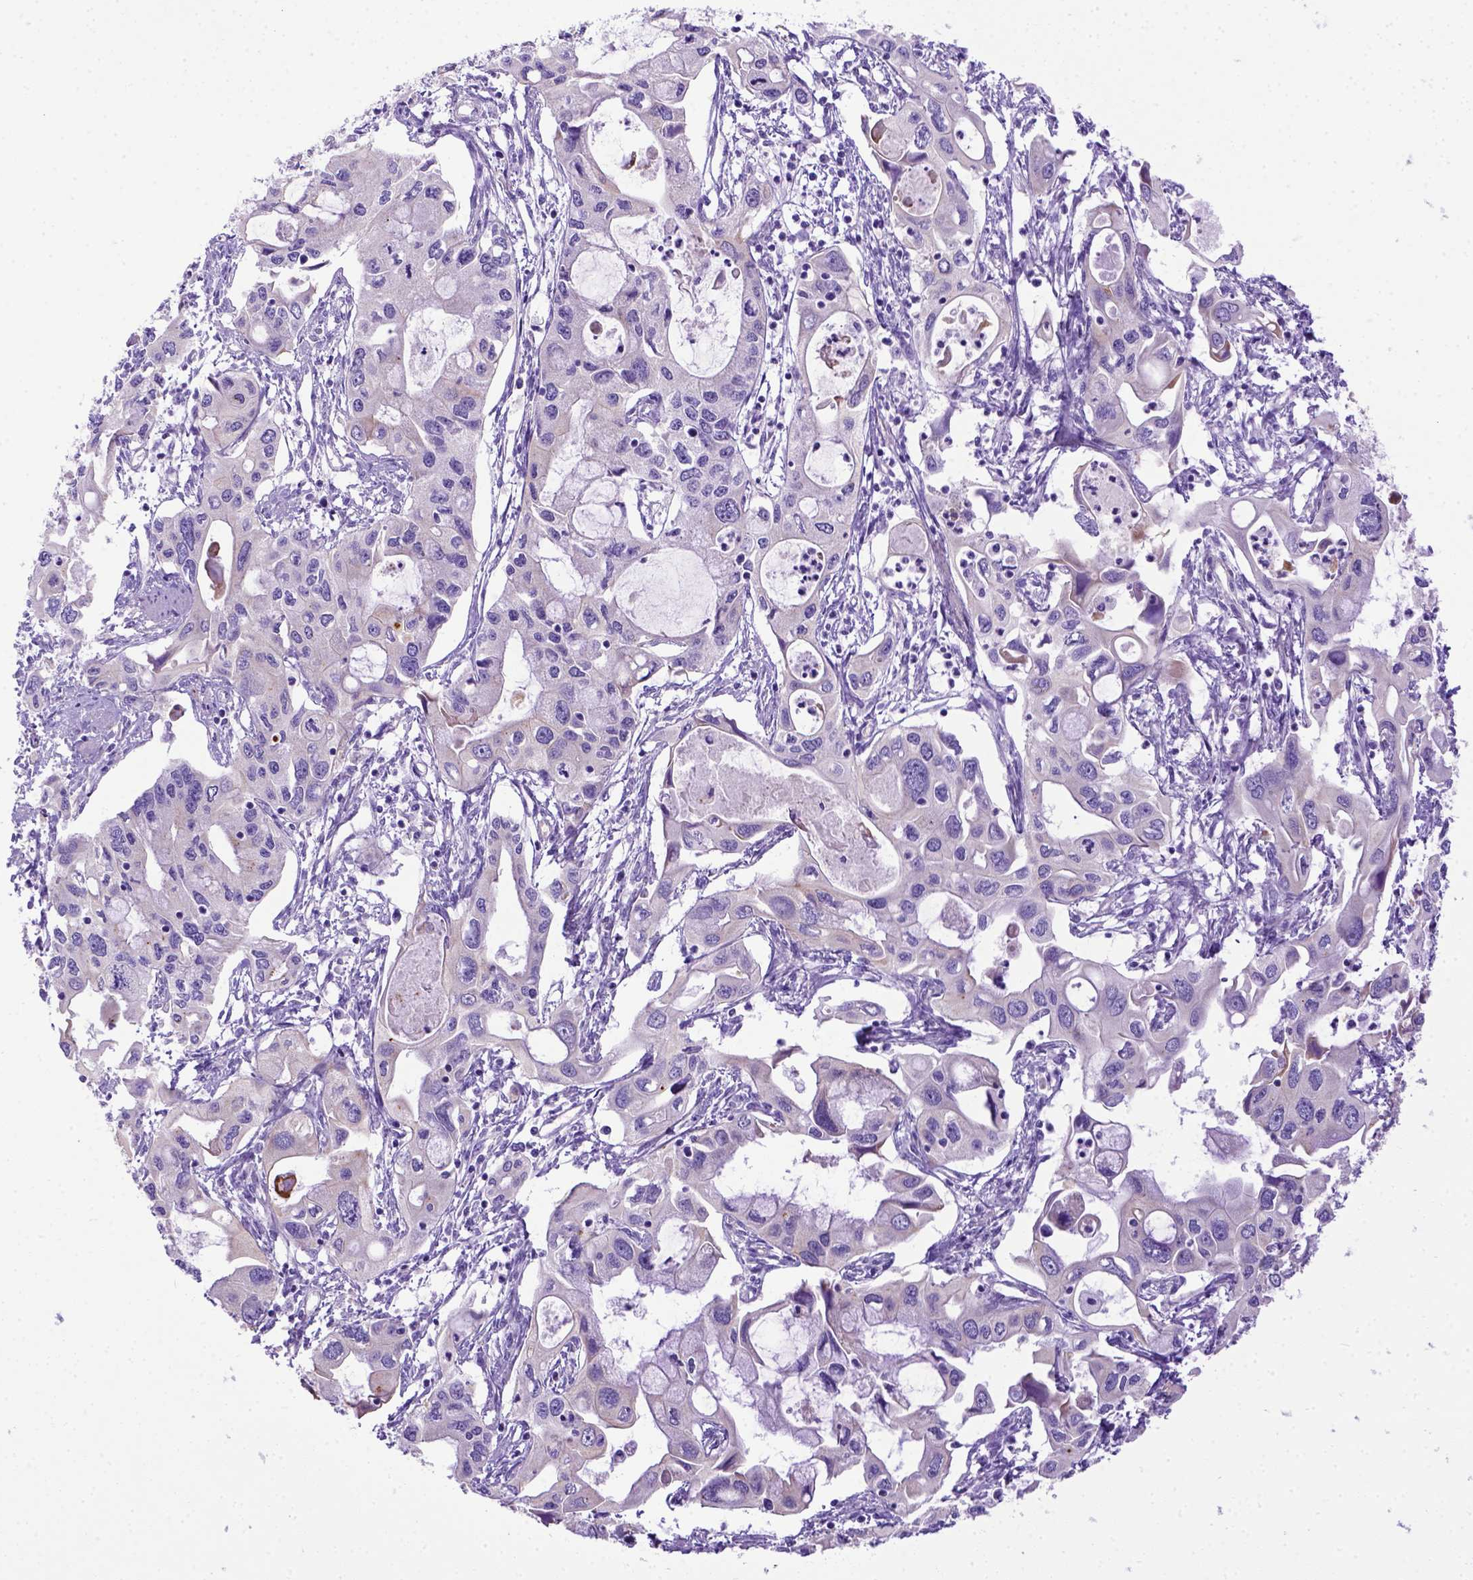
{"staining": {"intensity": "negative", "quantity": "none", "location": "none"}, "tissue": "pancreatic cancer", "cell_type": "Tumor cells", "image_type": "cancer", "snomed": [{"axis": "morphology", "description": "Adenocarcinoma, NOS"}, {"axis": "topography", "description": "Pancreas"}], "caption": "IHC histopathology image of neoplastic tissue: human pancreatic adenocarcinoma stained with DAB (3,3'-diaminobenzidine) shows no significant protein staining in tumor cells.", "gene": "LRRC18", "patient": {"sex": "male", "age": 60}}